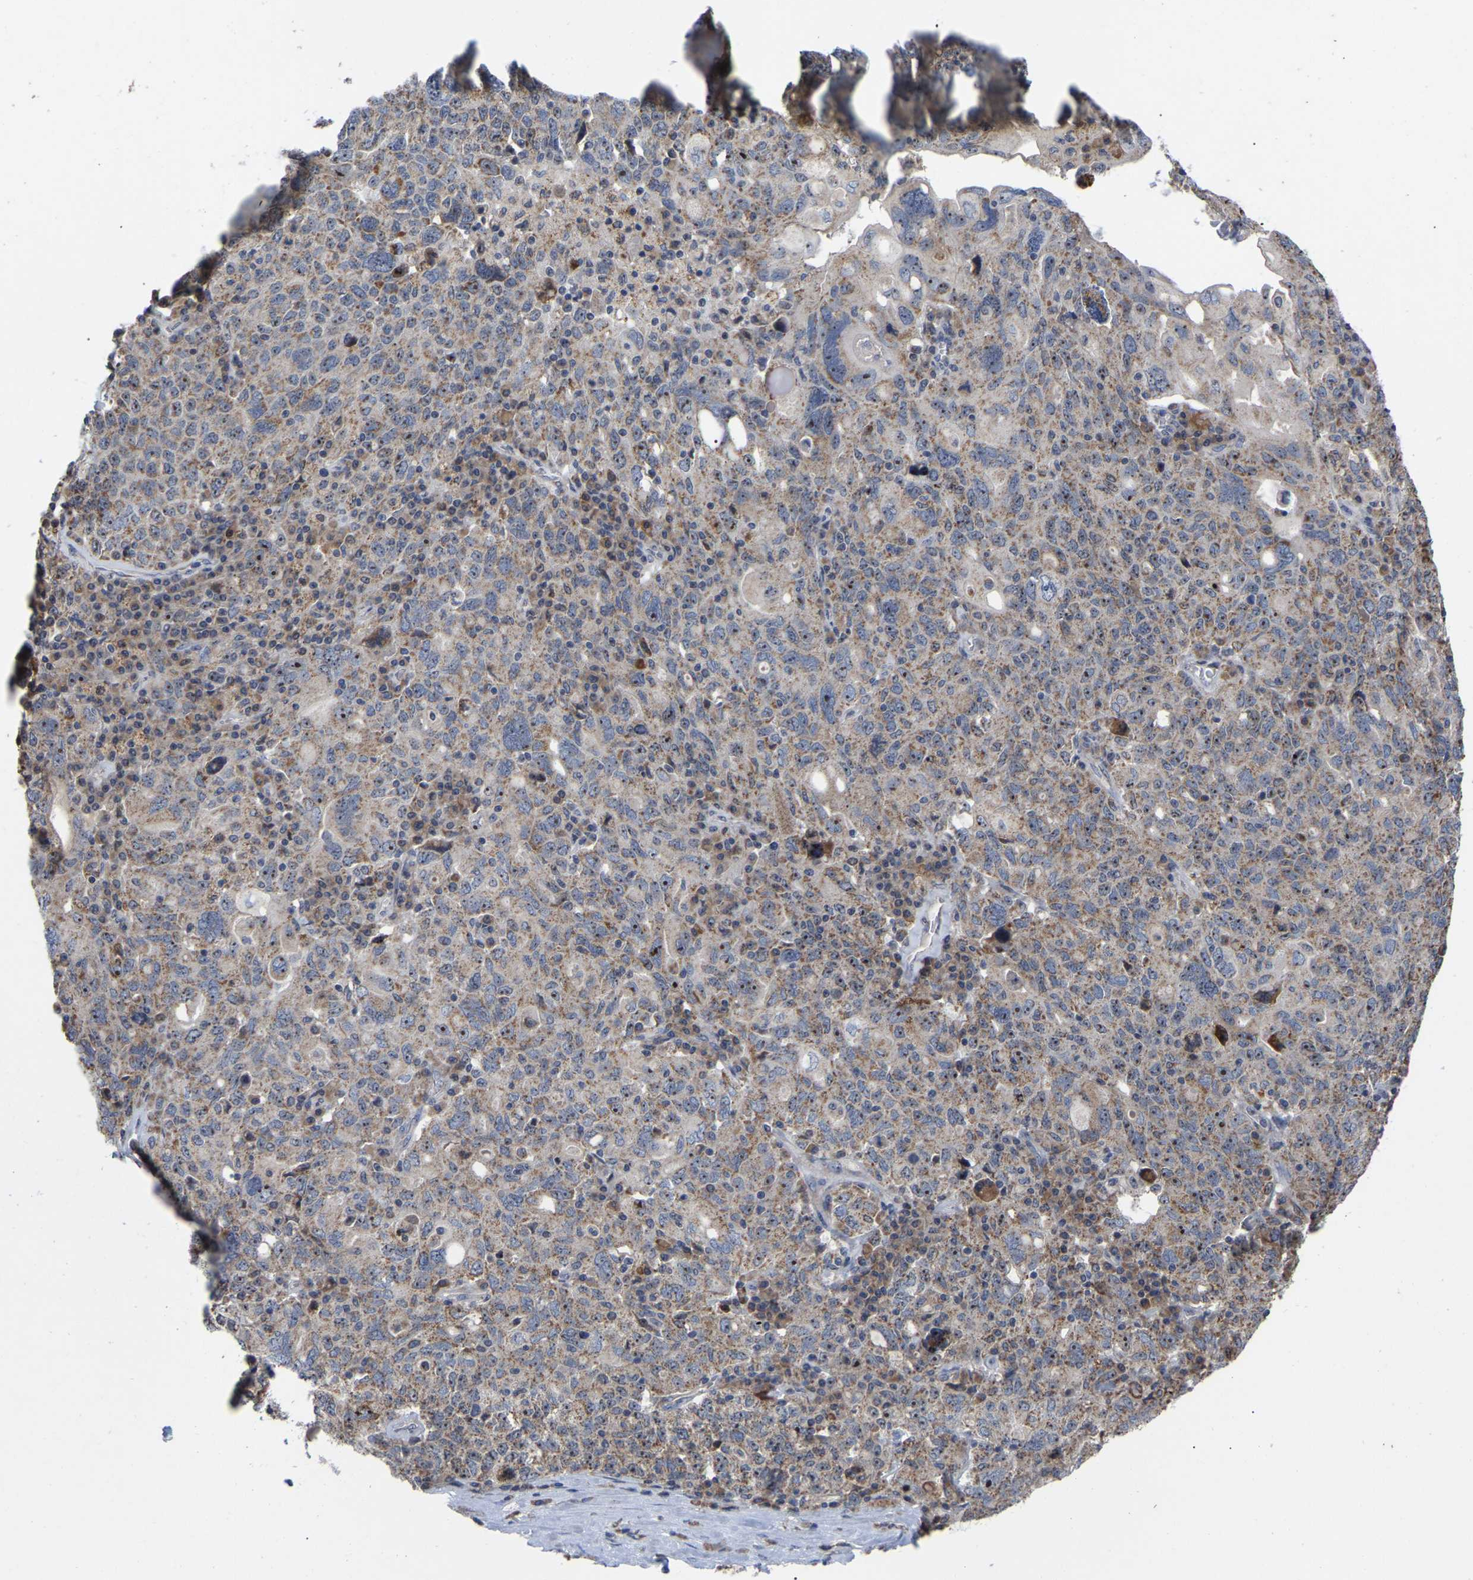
{"staining": {"intensity": "moderate", "quantity": ">75%", "location": "cytoplasmic/membranous,nuclear"}, "tissue": "ovarian cancer", "cell_type": "Tumor cells", "image_type": "cancer", "snomed": [{"axis": "morphology", "description": "Carcinoma, endometroid"}, {"axis": "topography", "description": "Ovary"}], "caption": "A micrograph showing moderate cytoplasmic/membranous and nuclear staining in about >75% of tumor cells in endometroid carcinoma (ovarian), as visualized by brown immunohistochemical staining.", "gene": "NOP53", "patient": {"sex": "female", "age": 62}}